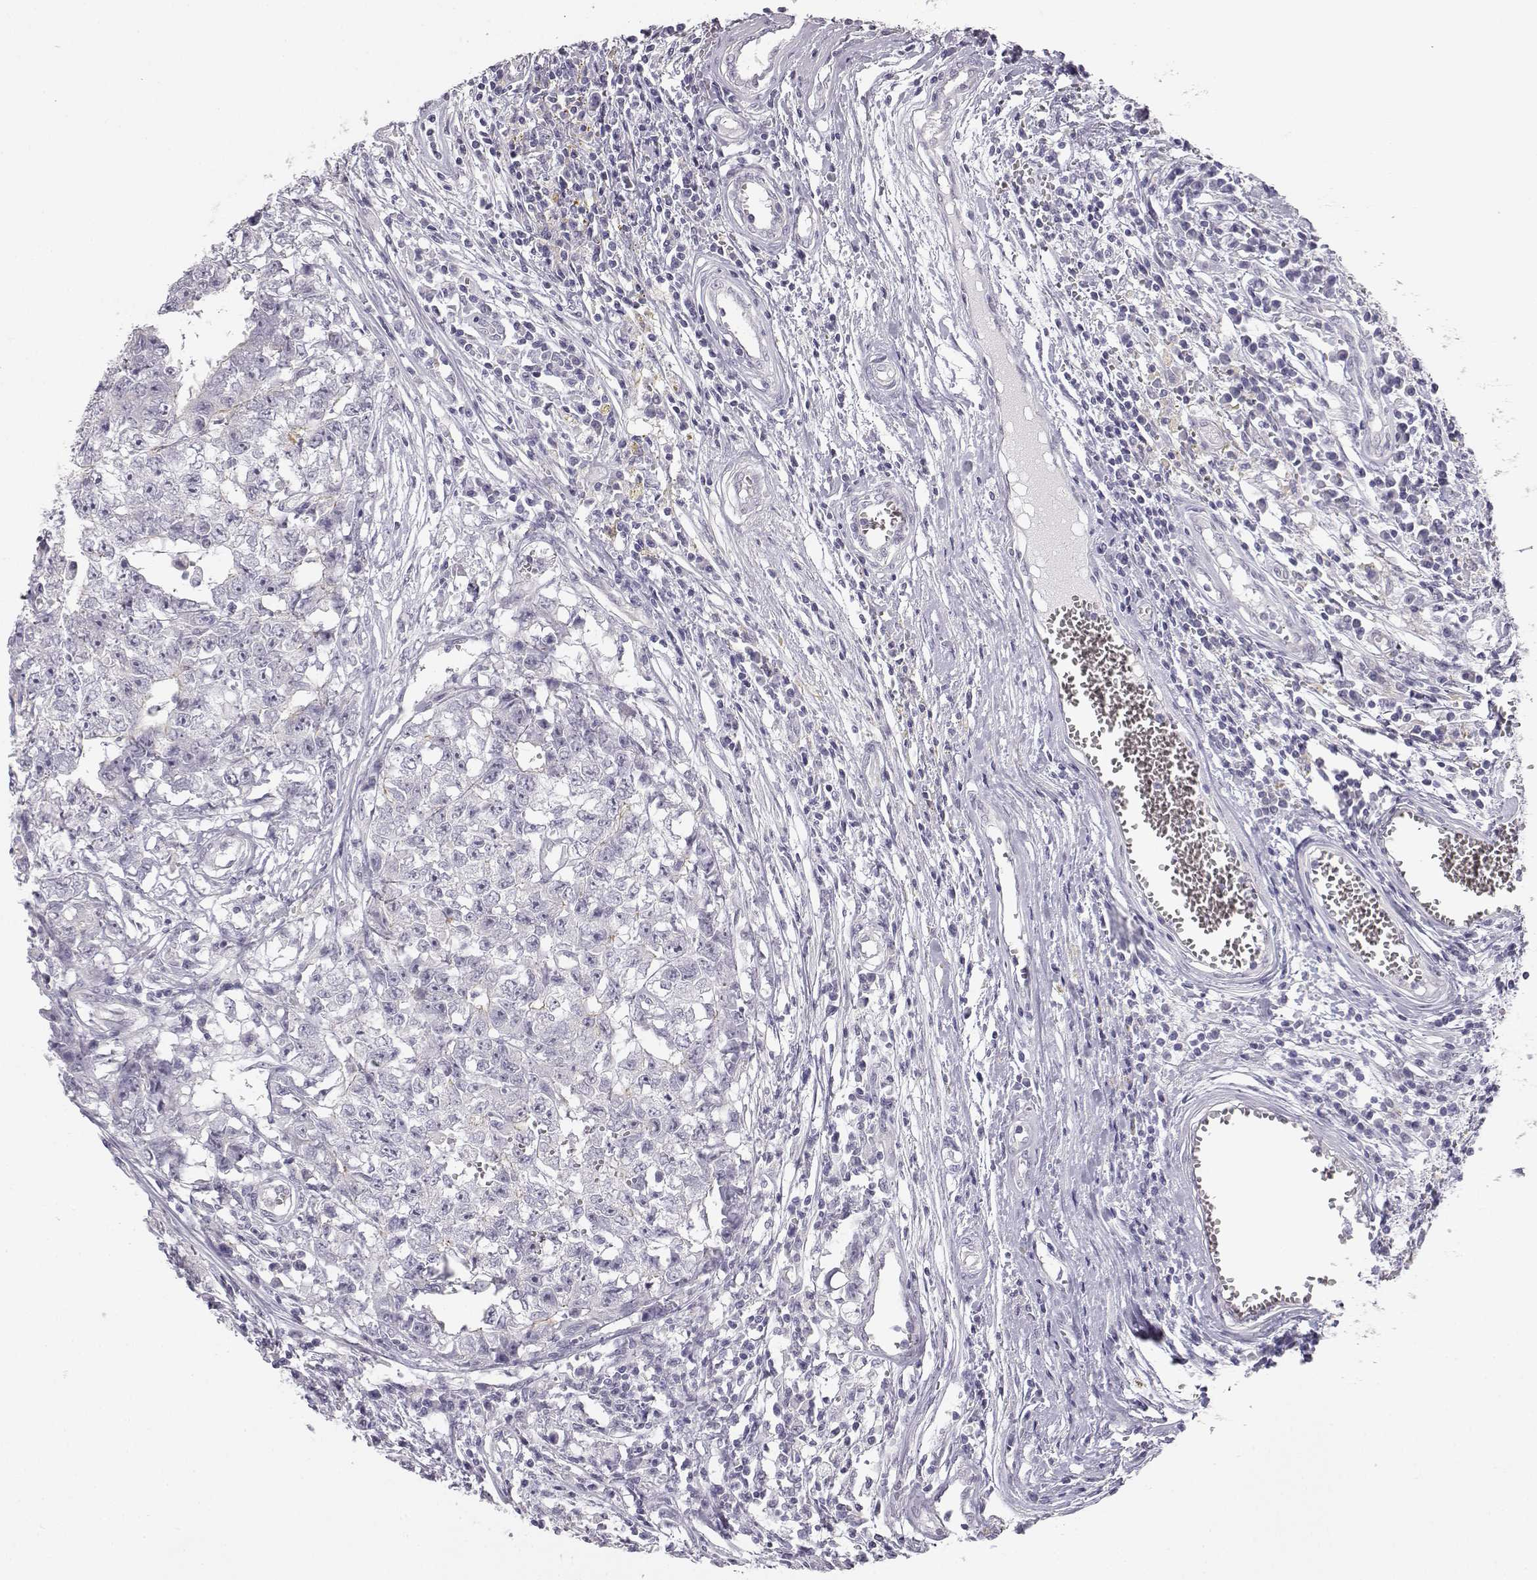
{"staining": {"intensity": "negative", "quantity": "none", "location": "none"}, "tissue": "testis cancer", "cell_type": "Tumor cells", "image_type": "cancer", "snomed": [{"axis": "morphology", "description": "Carcinoma, Embryonal, NOS"}, {"axis": "topography", "description": "Testis"}], "caption": "DAB immunohistochemical staining of testis cancer (embryonal carcinoma) shows no significant positivity in tumor cells.", "gene": "MYCBPAP", "patient": {"sex": "male", "age": 36}}